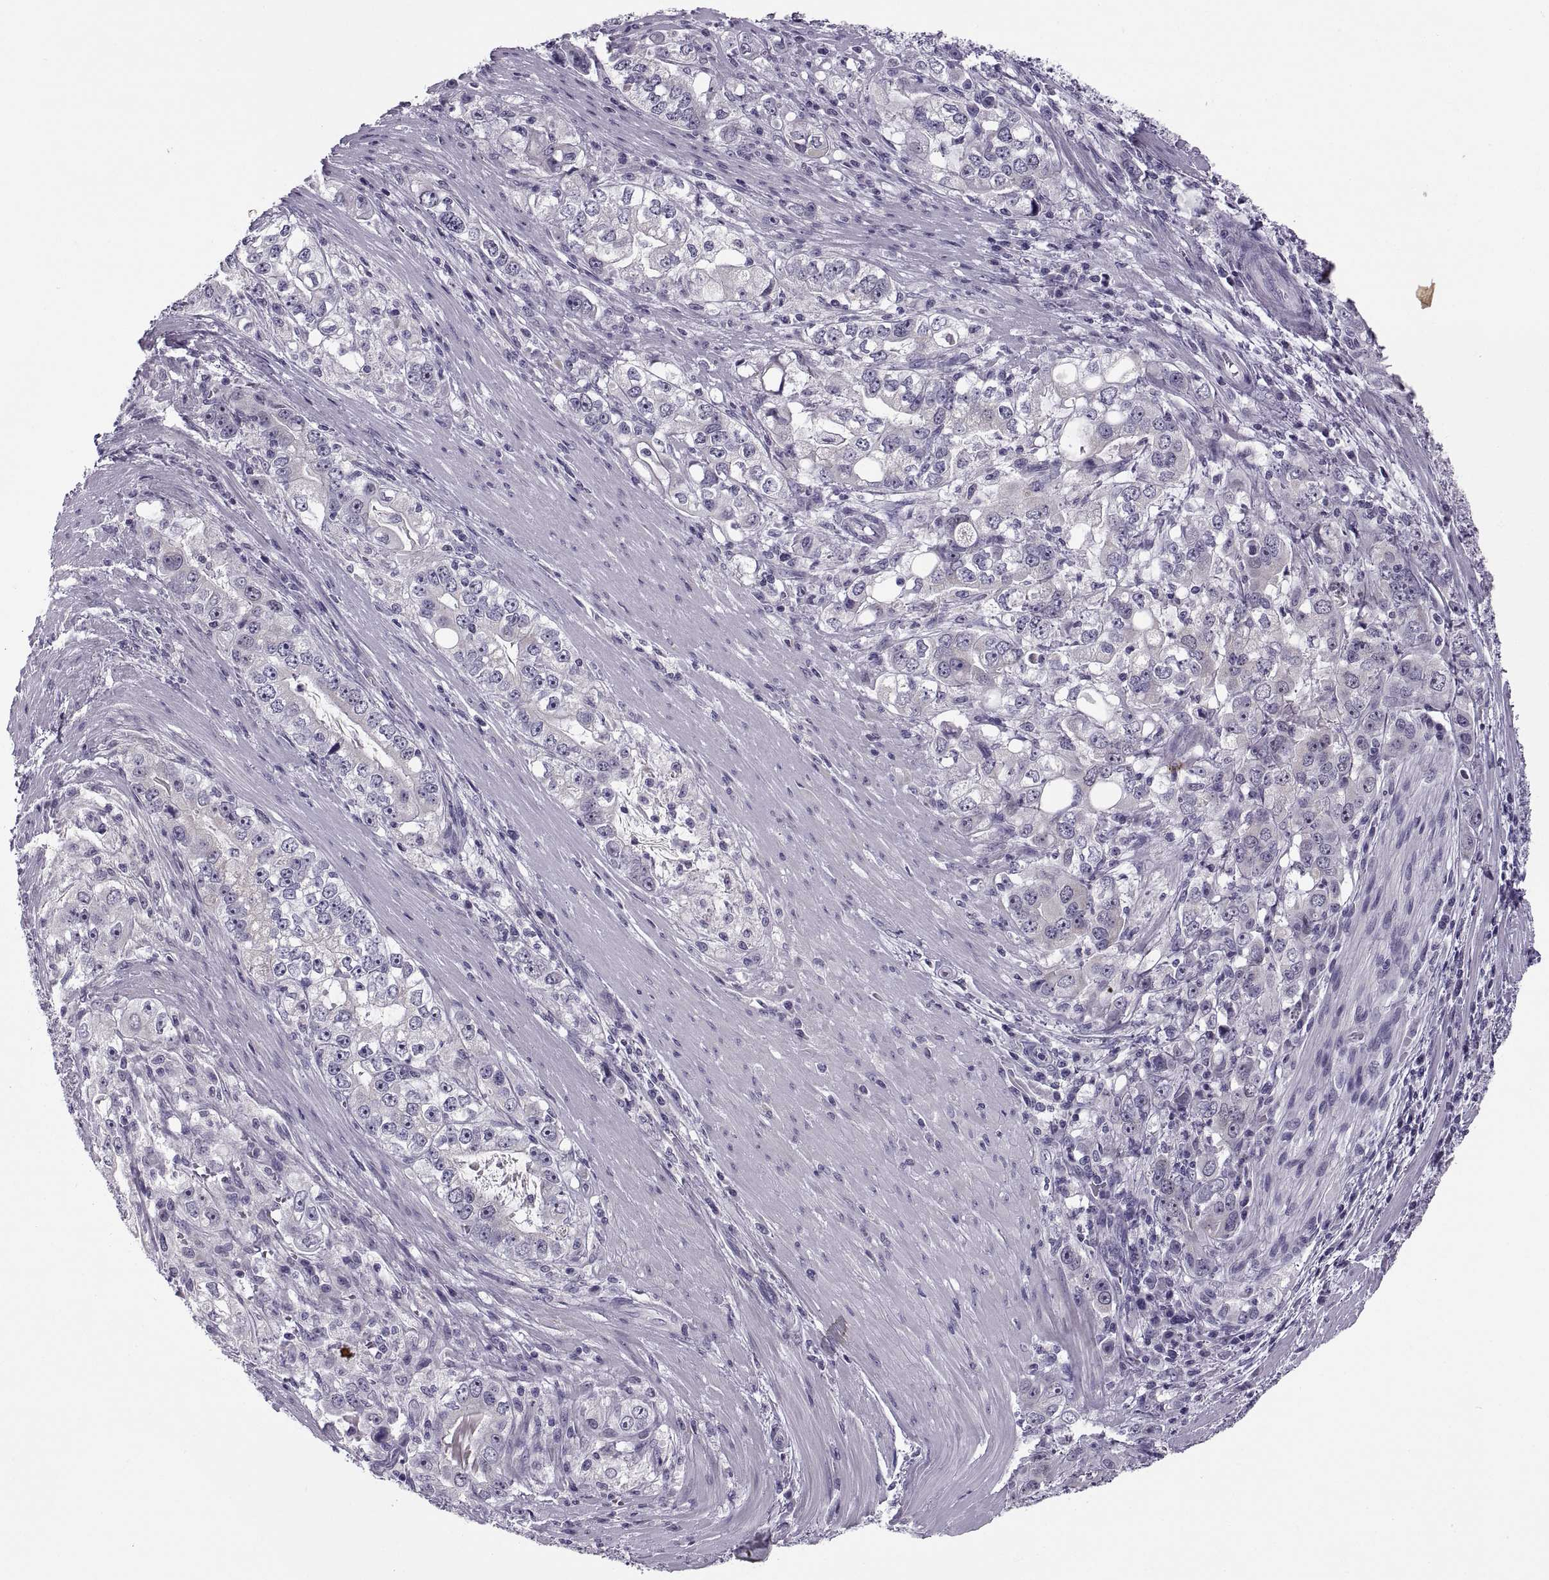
{"staining": {"intensity": "negative", "quantity": "none", "location": "none"}, "tissue": "stomach cancer", "cell_type": "Tumor cells", "image_type": "cancer", "snomed": [{"axis": "morphology", "description": "Adenocarcinoma, NOS"}, {"axis": "topography", "description": "Stomach, lower"}], "caption": "High magnification brightfield microscopy of stomach adenocarcinoma stained with DAB (3,3'-diaminobenzidine) (brown) and counterstained with hematoxylin (blue): tumor cells show no significant positivity.", "gene": "MAGEB1", "patient": {"sex": "female", "age": 72}}